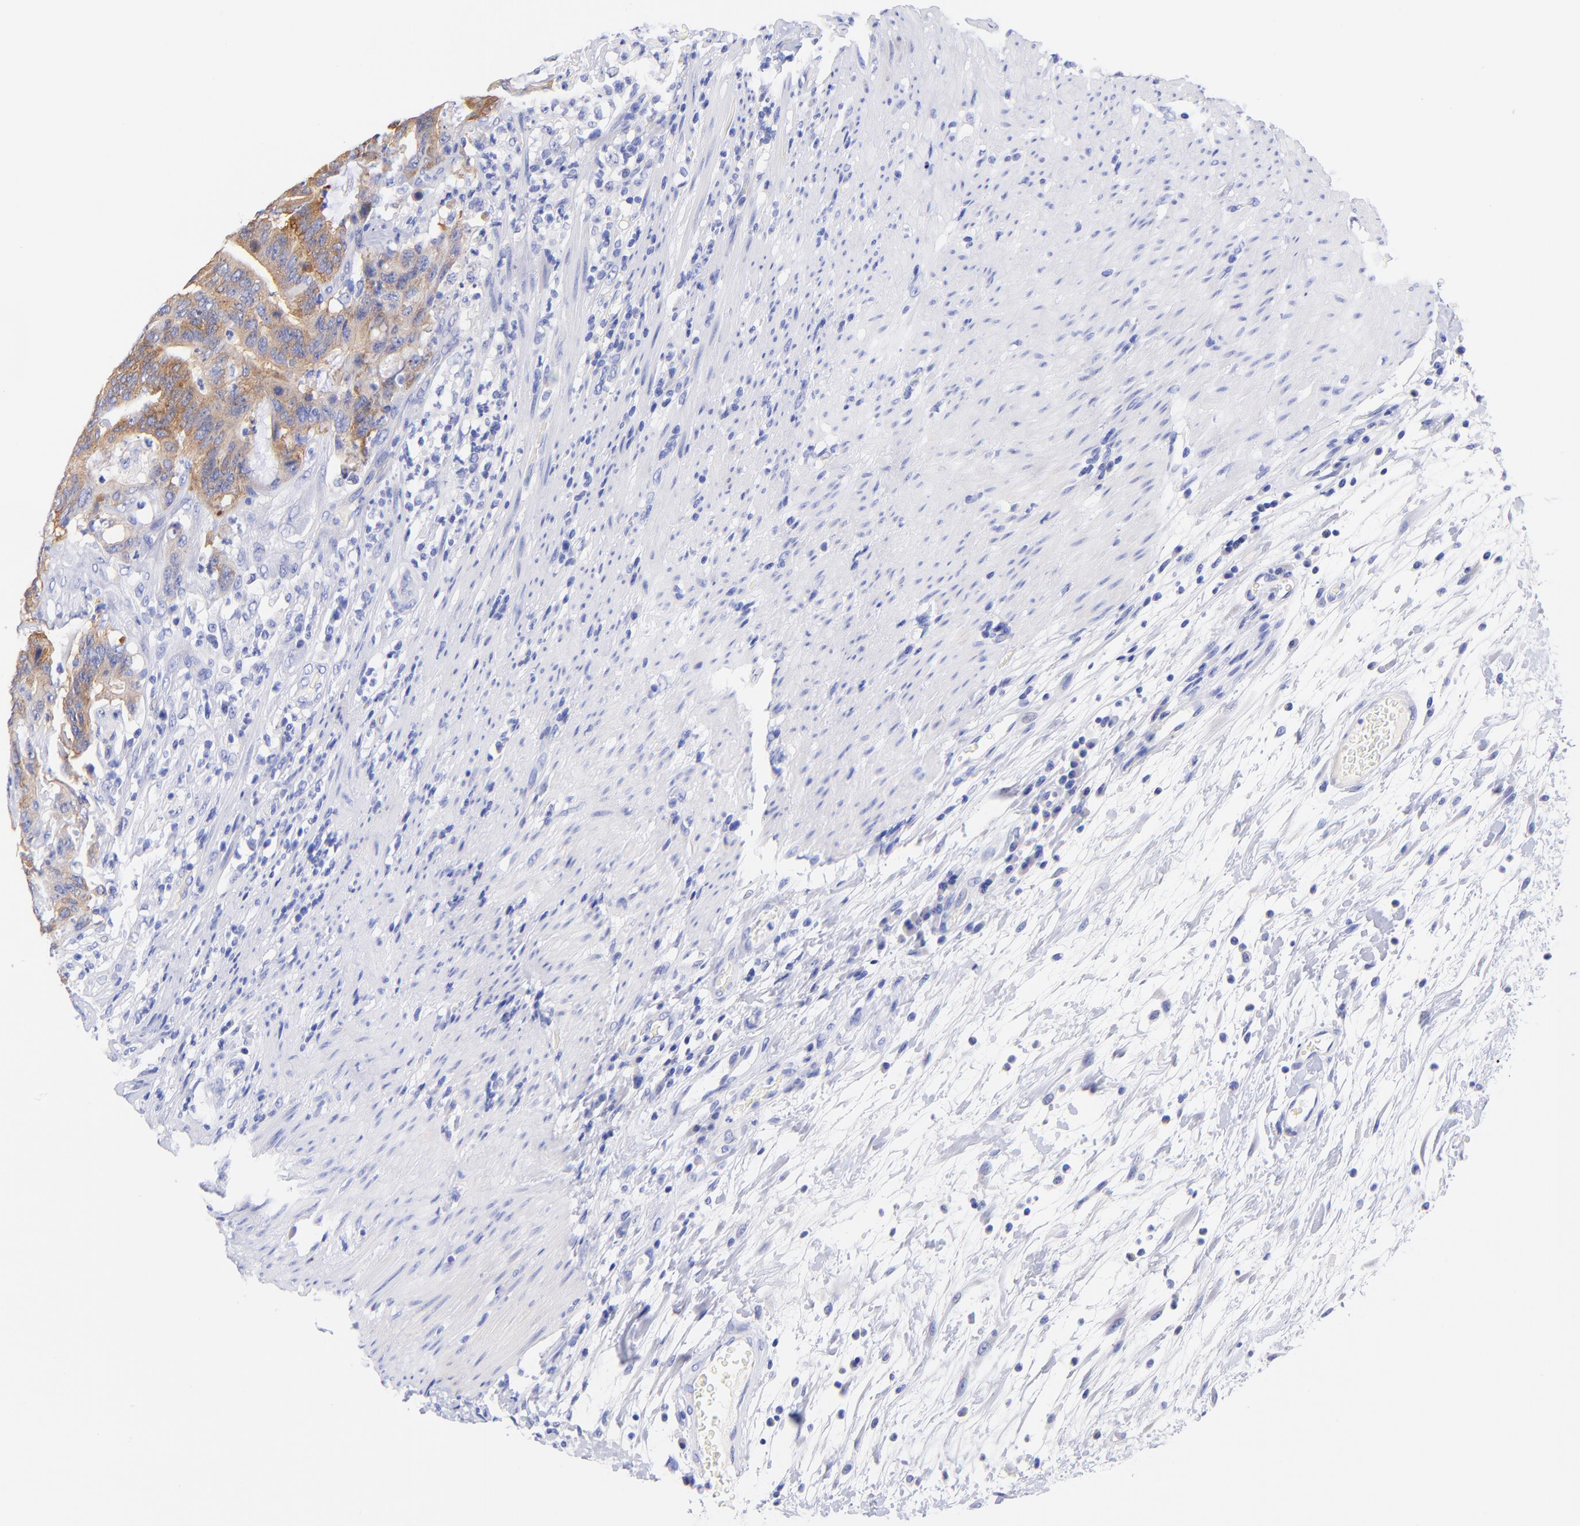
{"staining": {"intensity": "moderate", "quantity": "25%-75%", "location": "cytoplasmic/membranous"}, "tissue": "colorectal cancer", "cell_type": "Tumor cells", "image_type": "cancer", "snomed": [{"axis": "morphology", "description": "Adenocarcinoma, NOS"}, {"axis": "topography", "description": "Colon"}], "caption": "The micrograph demonstrates a brown stain indicating the presence of a protein in the cytoplasmic/membranous of tumor cells in colorectal cancer.", "gene": "GPHN", "patient": {"sex": "male", "age": 54}}